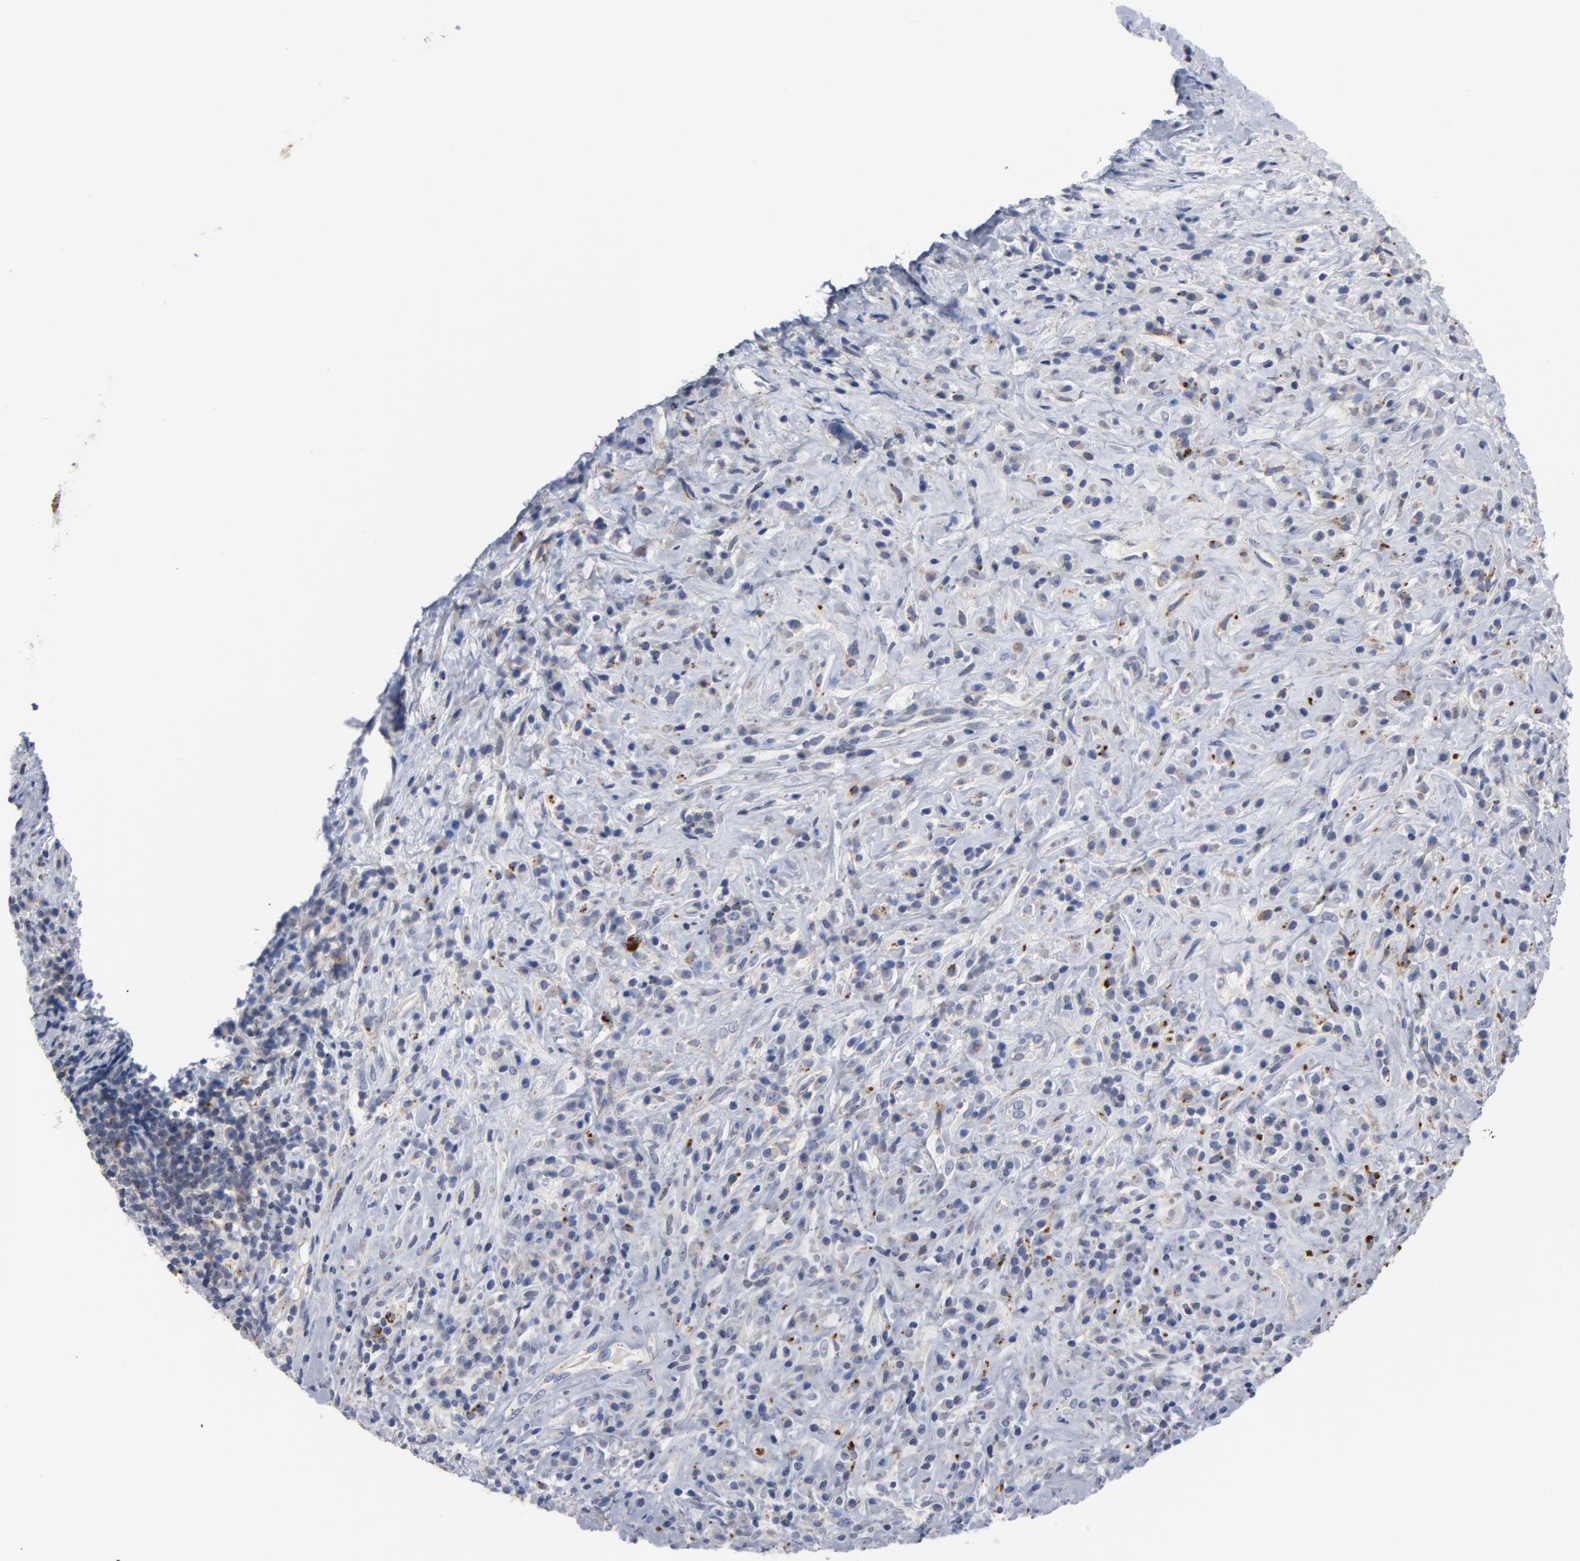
{"staining": {"intensity": "moderate", "quantity": "<25%", "location": "cytoplasmic/membranous"}, "tissue": "lymphoma", "cell_type": "Tumor cells", "image_type": "cancer", "snomed": [{"axis": "morphology", "description": "Hodgkin's disease, NOS"}, {"axis": "topography", "description": "Lymph node"}], "caption": "Protein expression analysis of lymphoma reveals moderate cytoplasmic/membranous positivity in approximately <25% of tumor cells.", "gene": "AKT2", "patient": {"sex": "female", "age": 25}}